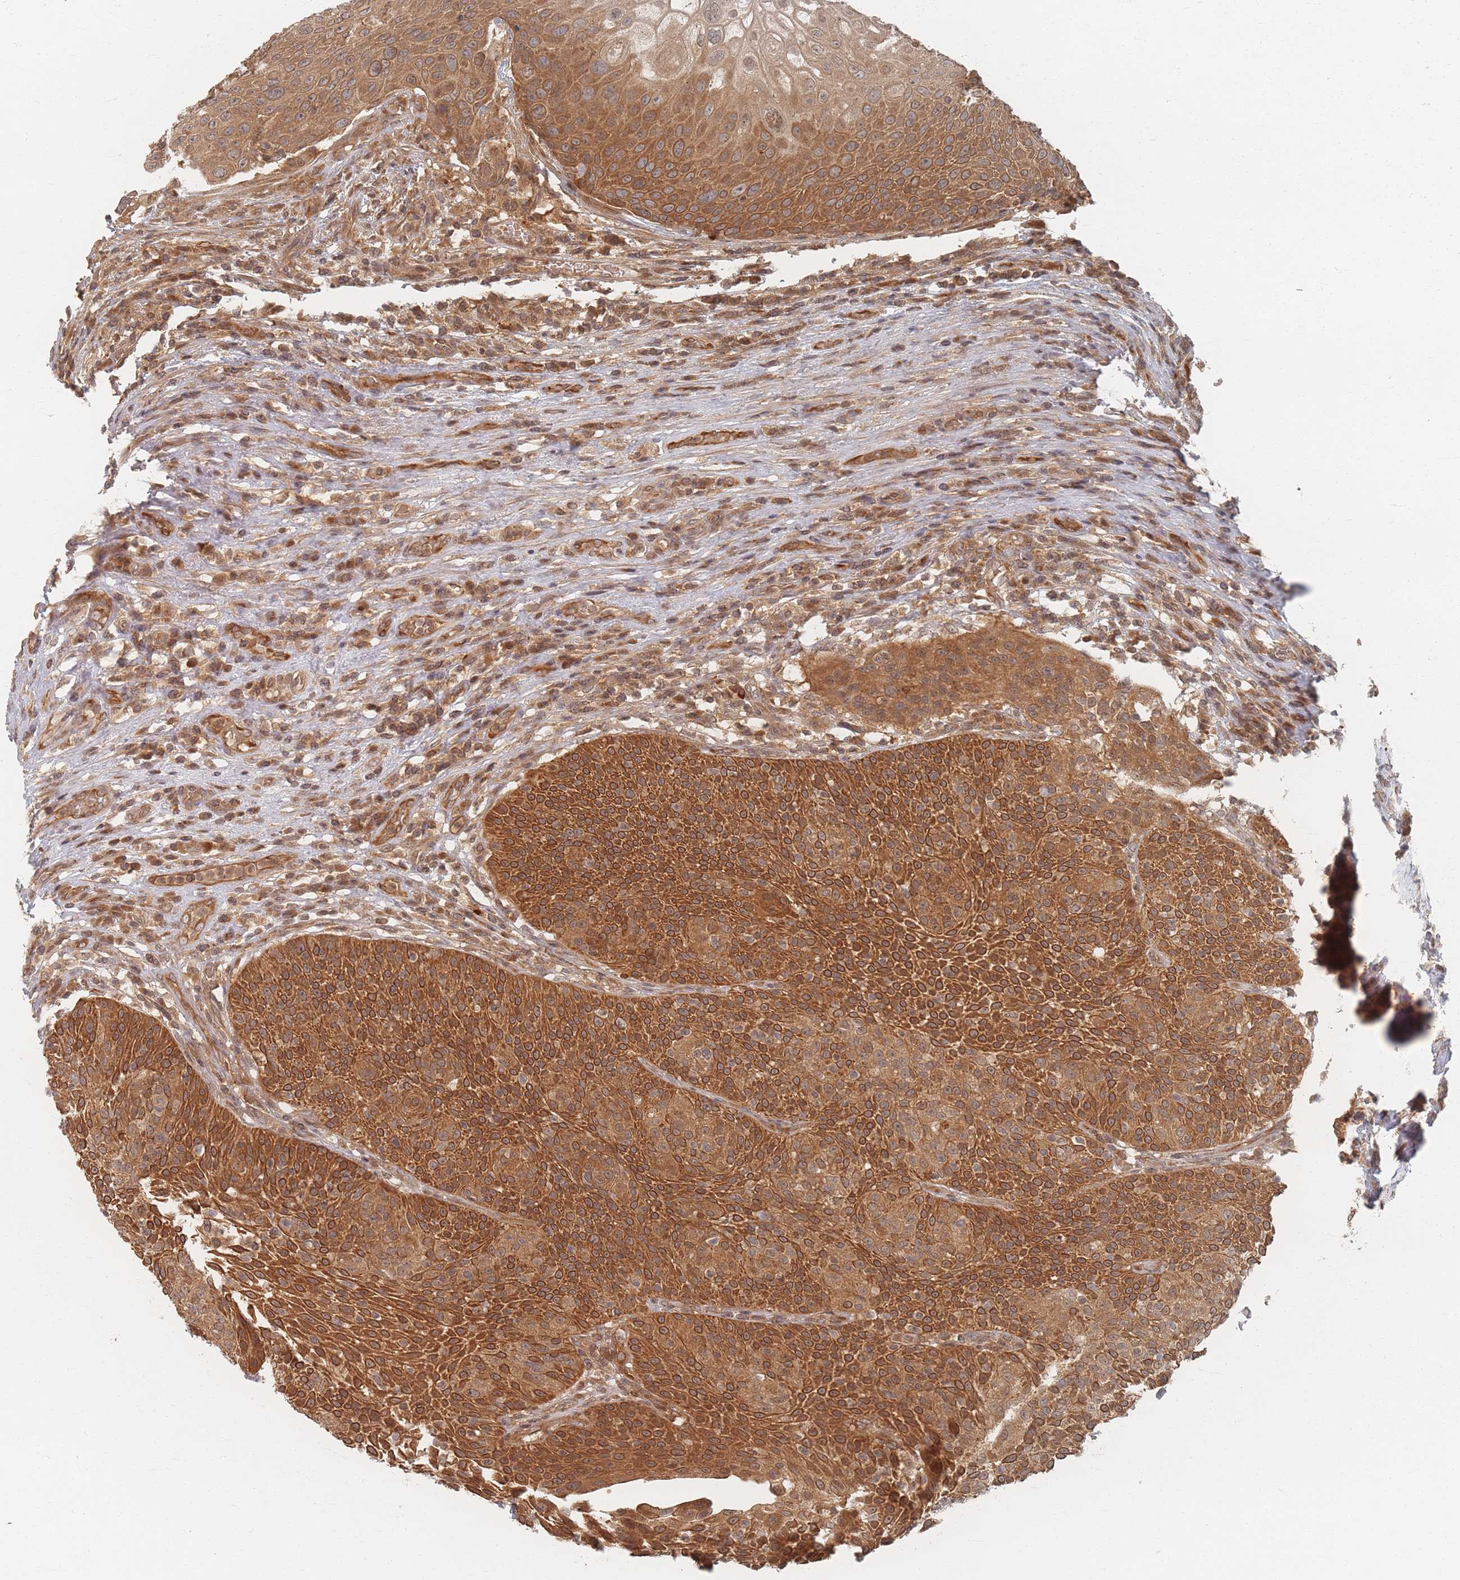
{"staining": {"intensity": "strong", "quantity": ">75%", "location": "cytoplasmic/membranous"}, "tissue": "urothelial cancer", "cell_type": "Tumor cells", "image_type": "cancer", "snomed": [{"axis": "morphology", "description": "Urothelial carcinoma, High grade"}, {"axis": "topography", "description": "Urinary bladder"}], "caption": "High-grade urothelial carcinoma tissue demonstrates strong cytoplasmic/membranous staining in about >75% of tumor cells, visualized by immunohistochemistry. (Stains: DAB (3,3'-diaminobenzidine) in brown, nuclei in blue, Microscopy: brightfield microscopy at high magnification).", "gene": "PSMD9", "patient": {"sex": "female", "age": 70}}